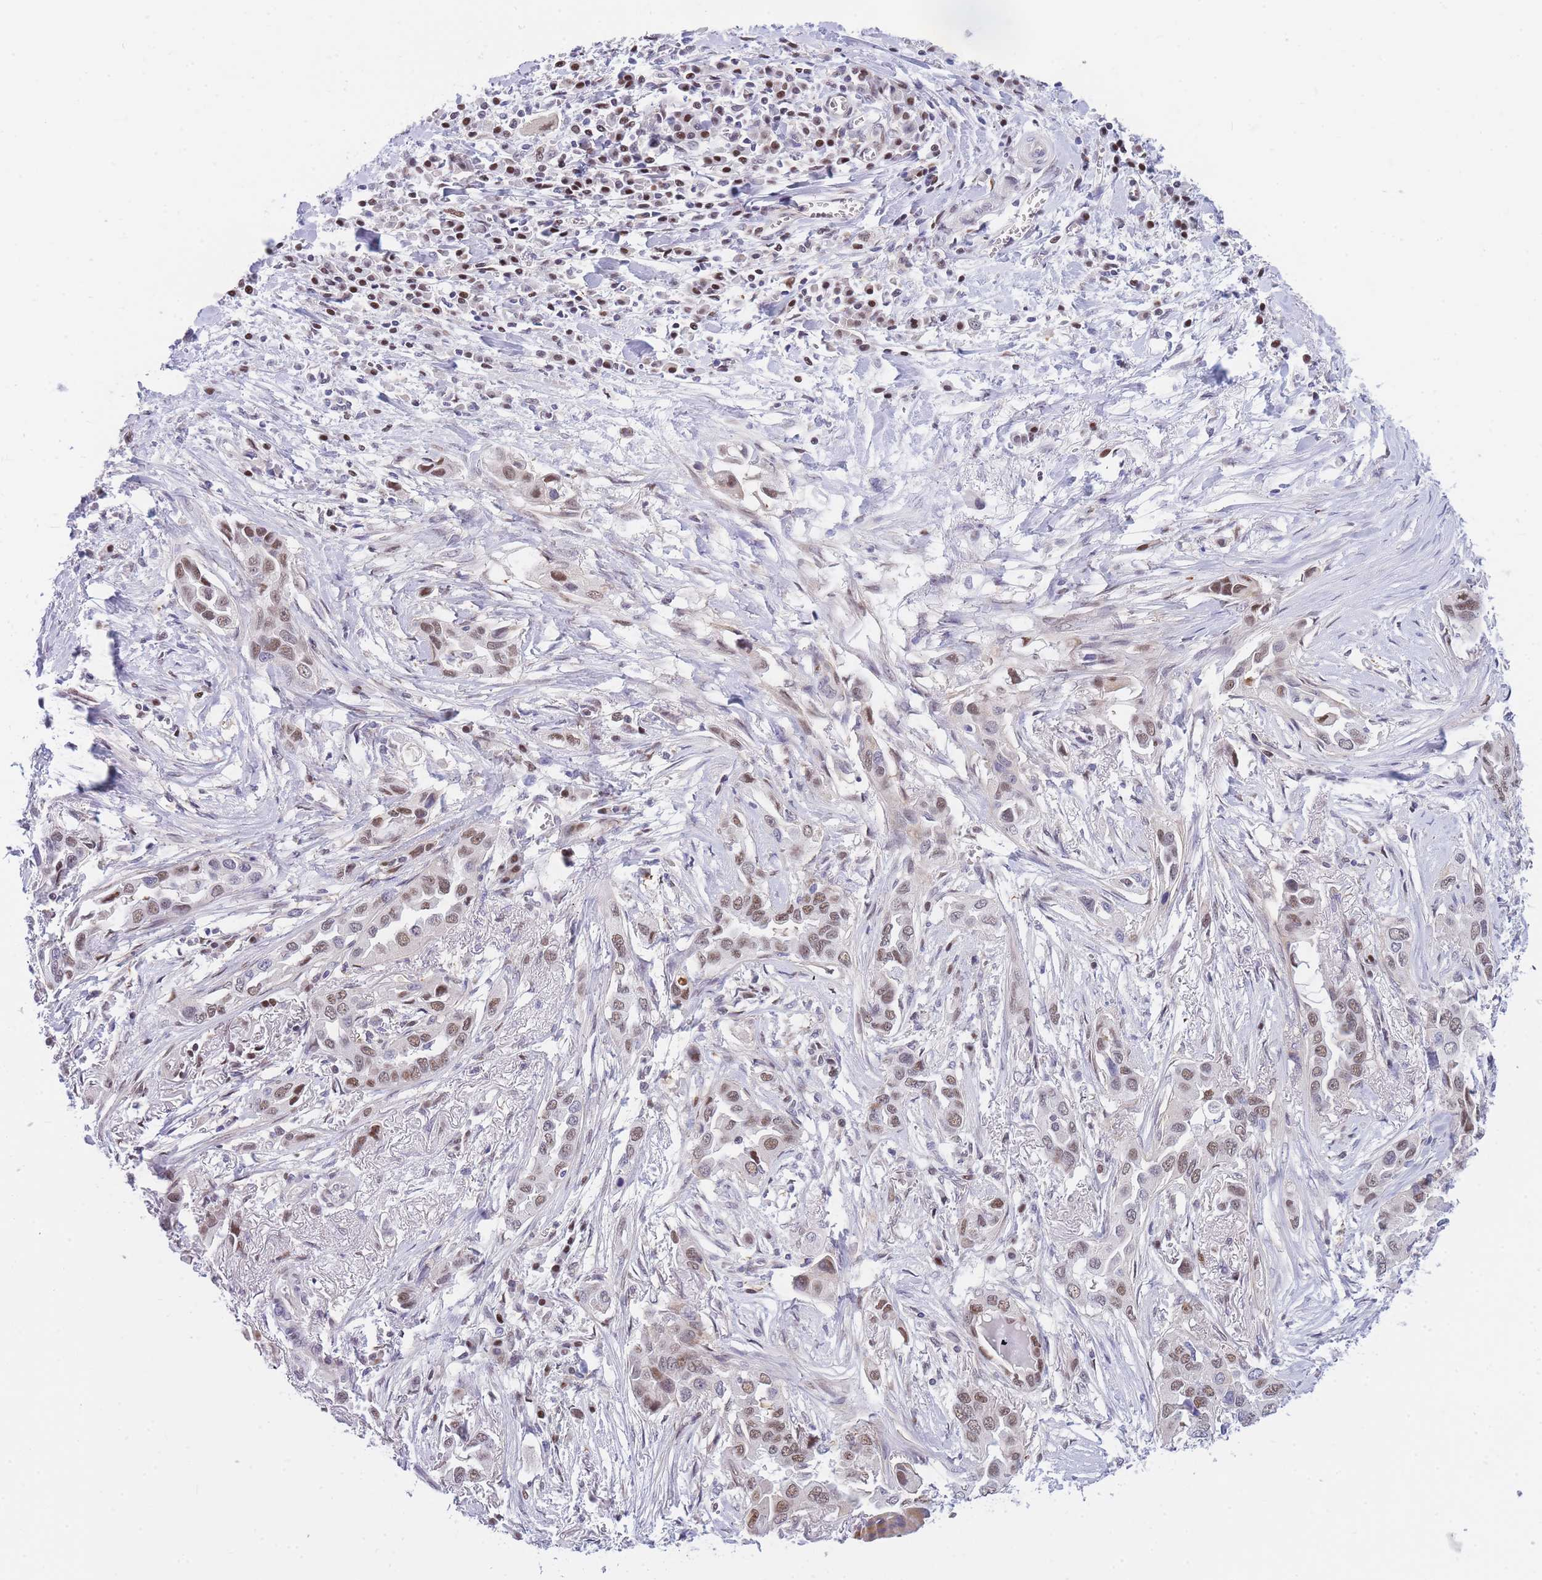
{"staining": {"intensity": "moderate", "quantity": "25%-75%", "location": "nuclear"}, "tissue": "lung cancer", "cell_type": "Tumor cells", "image_type": "cancer", "snomed": [{"axis": "morphology", "description": "Adenocarcinoma, NOS"}, {"axis": "topography", "description": "Lung"}], "caption": "Human lung cancer (adenocarcinoma) stained for a protein (brown) shows moderate nuclear positive positivity in approximately 25%-75% of tumor cells.", "gene": "CRACD", "patient": {"sex": "female", "age": 76}}